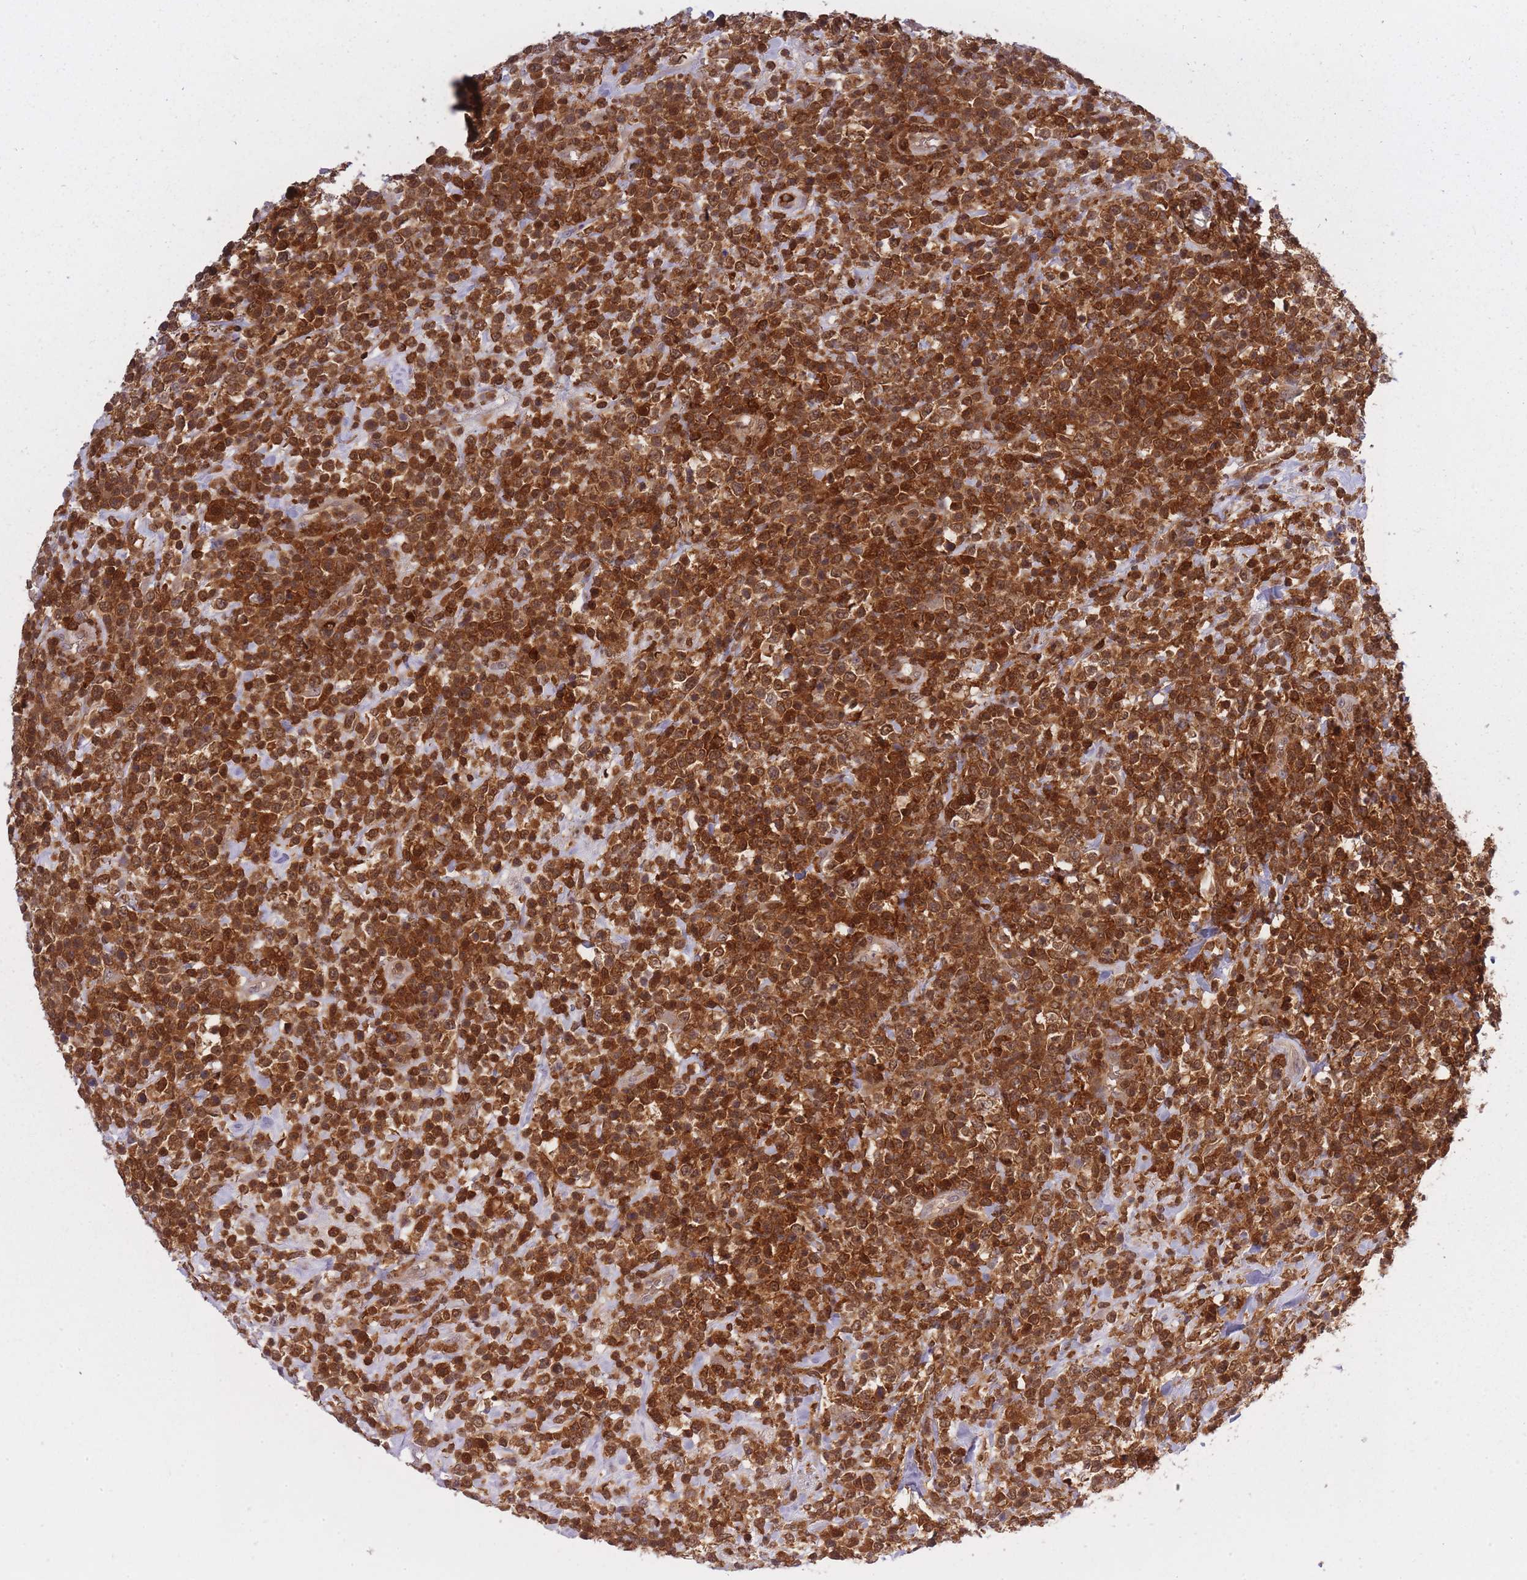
{"staining": {"intensity": "strong", "quantity": ">75%", "location": "cytoplasmic/membranous,nuclear"}, "tissue": "lymphoma", "cell_type": "Tumor cells", "image_type": "cancer", "snomed": [{"axis": "morphology", "description": "Malignant lymphoma, non-Hodgkin's type, High grade"}, {"axis": "topography", "description": "Colon"}], "caption": "The micrograph reveals a brown stain indicating the presence of a protein in the cytoplasmic/membranous and nuclear of tumor cells in lymphoma. (DAB IHC with brightfield microscopy, high magnification).", "gene": "CXorf38", "patient": {"sex": "female", "age": 53}}